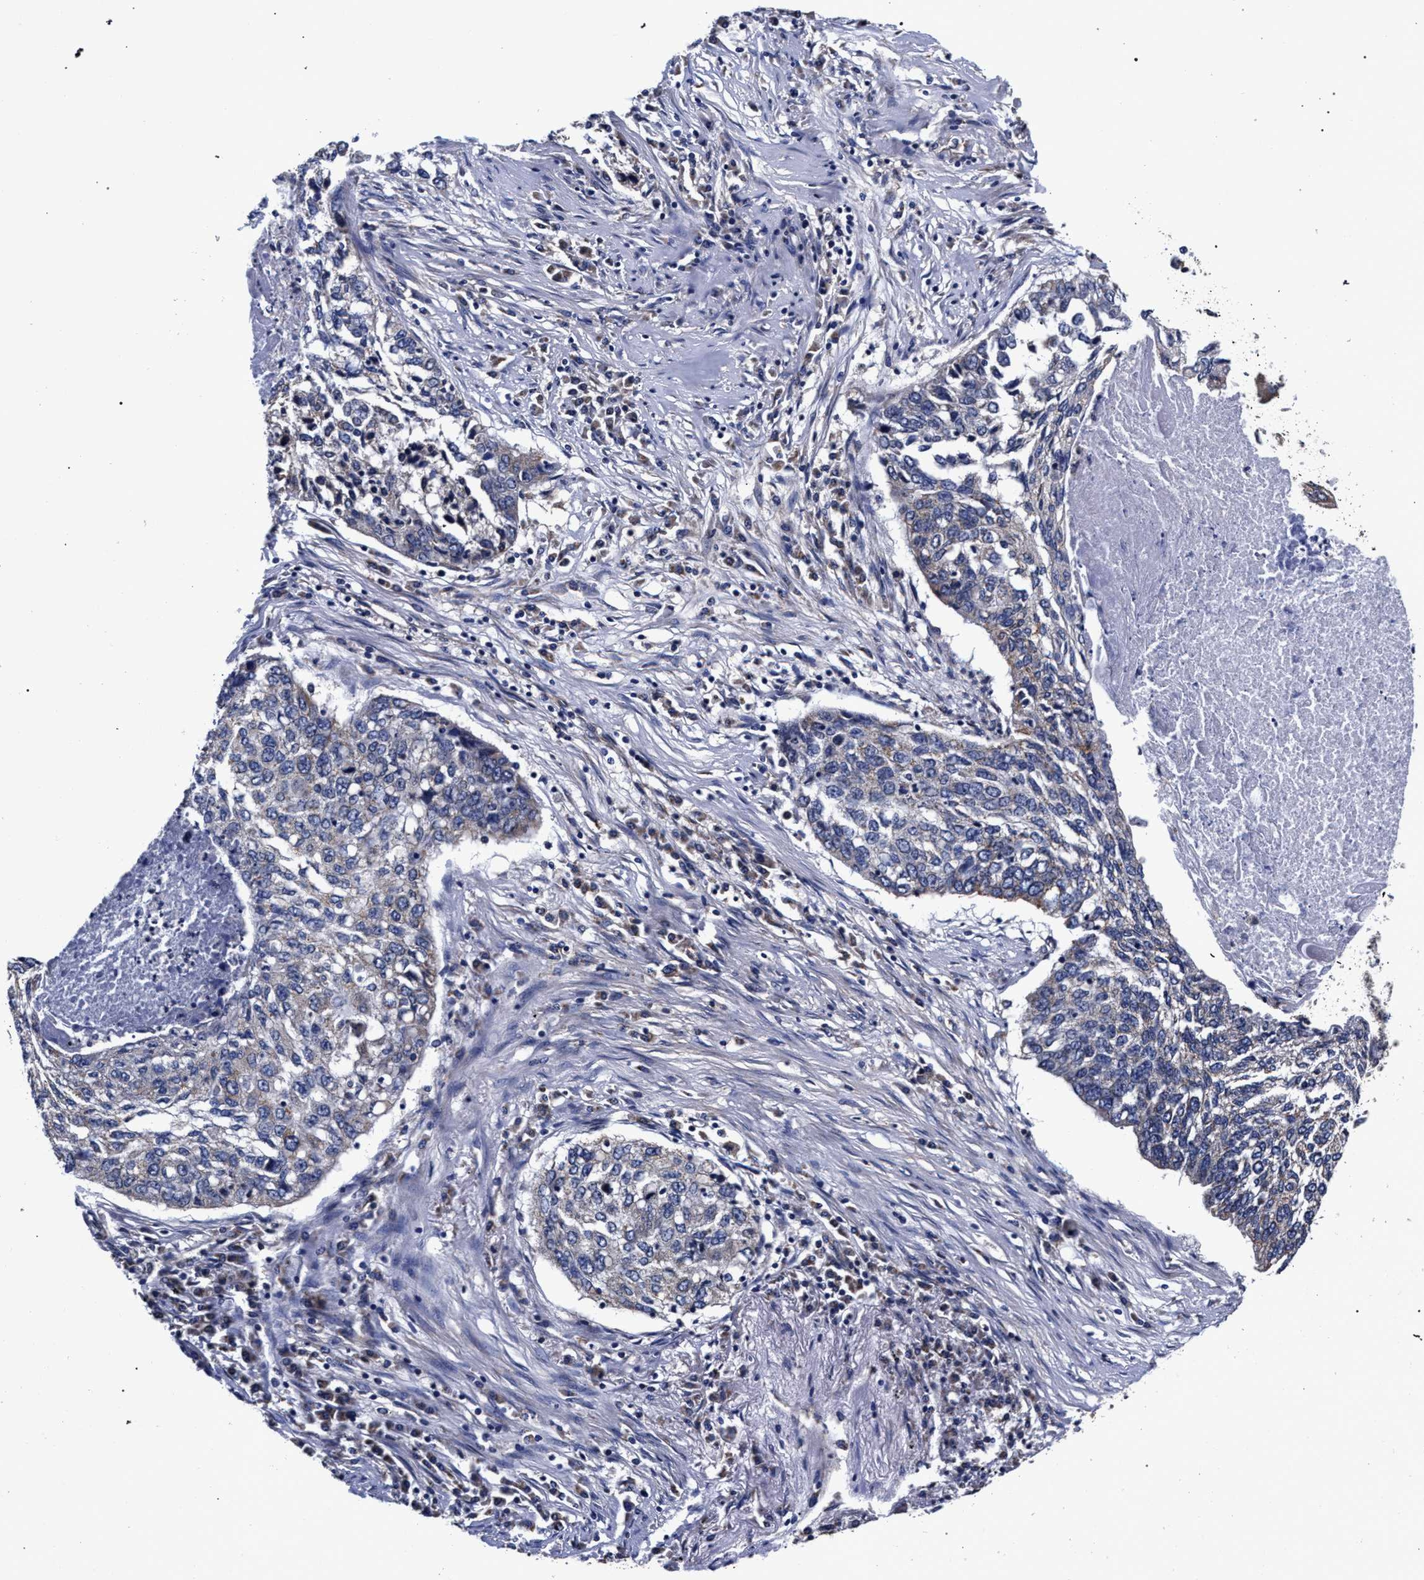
{"staining": {"intensity": "negative", "quantity": "none", "location": "none"}, "tissue": "lung cancer", "cell_type": "Tumor cells", "image_type": "cancer", "snomed": [{"axis": "morphology", "description": "Squamous cell carcinoma, NOS"}, {"axis": "topography", "description": "Lung"}], "caption": "An IHC micrograph of lung cancer is shown. There is no staining in tumor cells of lung cancer.", "gene": "CFAP95", "patient": {"sex": "female", "age": 63}}